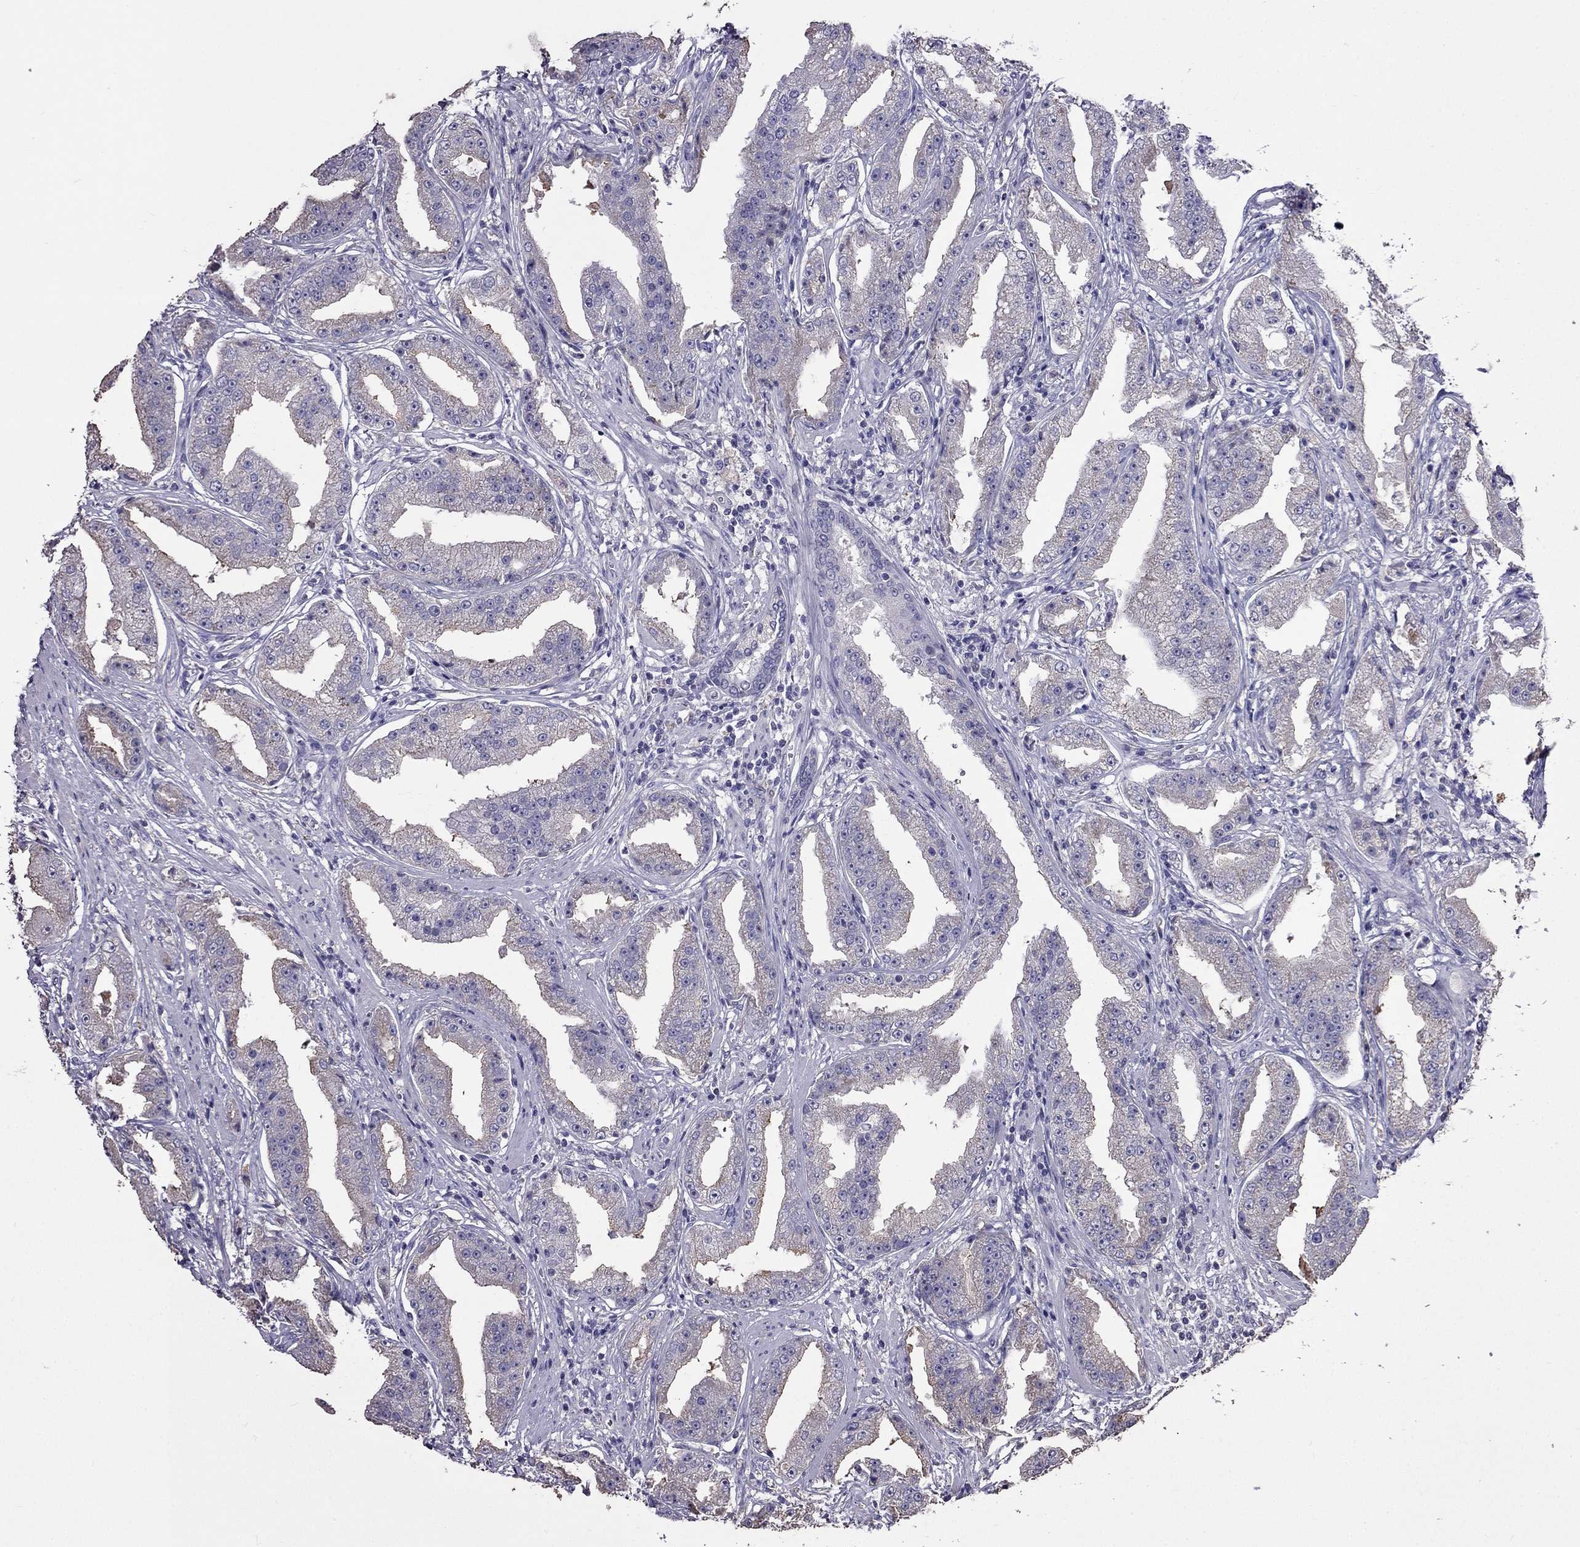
{"staining": {"intensity": "negative", "quantity": "none", "location": "none"}, "tissue": "prostate cancer", "cell_type": "Tumor cells", "image_type": "cancer", "snomed": [{"axis": "morphology", "description": "Adenocarcinoma, Low grade"}, {"axis": "topography", "description": "Prostate"}], "caption": "The image reveals no significant staining in tumor cells of prostate cancer.", "gene": "AK5", "patient": {"sex": "male", "age": 62}}